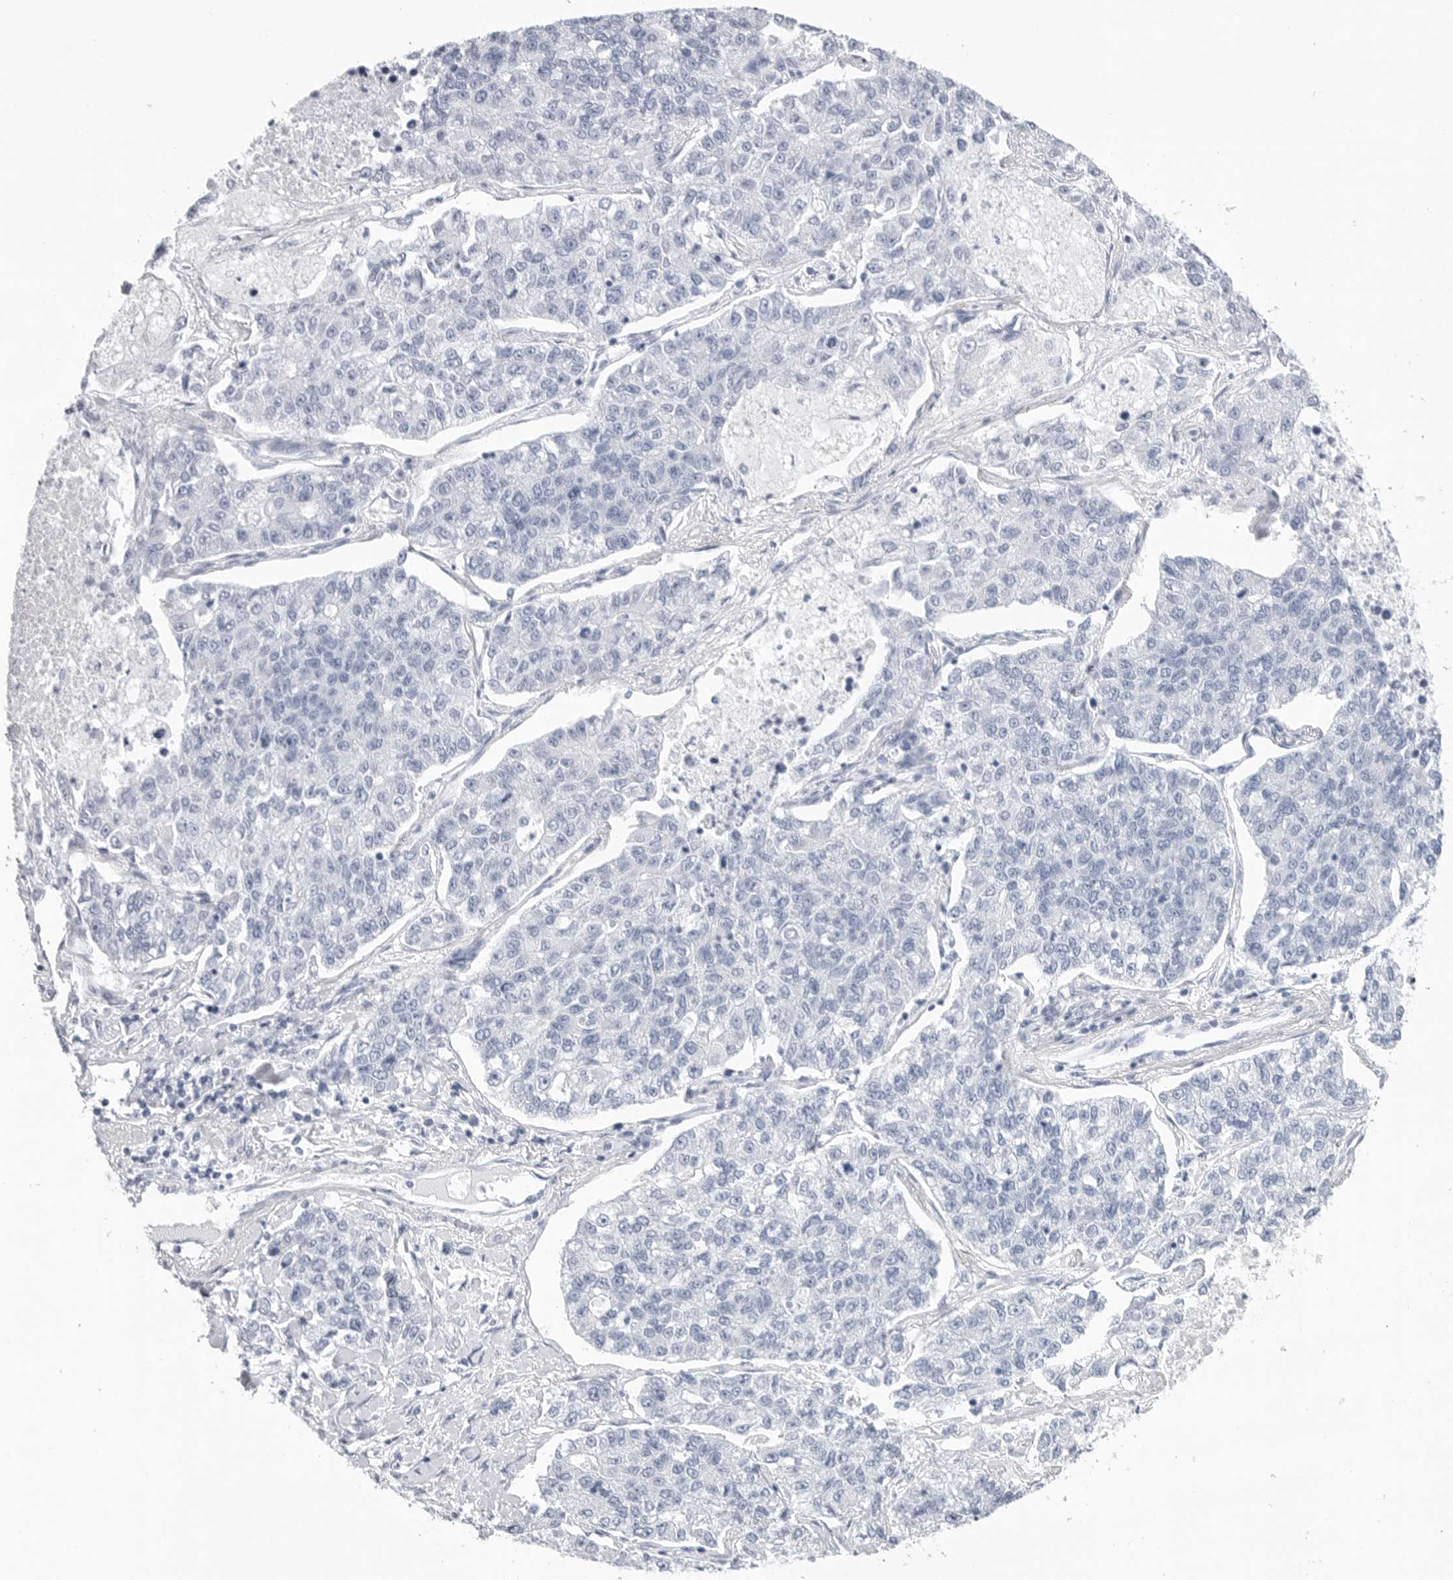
{"staining": {"intensity": "negative", "quantity": "none", "location": "none"}, "tissue": "lung cancer", "cell_type": "Tumor cells", "image_type": "cancer", "snomed": [{"axis": "morphology", "description": "Adenocarcinoma, NOS"}, {"axis": "topography", "description": "Lung"}], "caption": "DAB immunohistochemical staining of human lung adenocarcinoma demonstrates no significant staining in tumor cells.", "gene": "SLC19A1", "patient": {"sex": "male", "age": 49}}